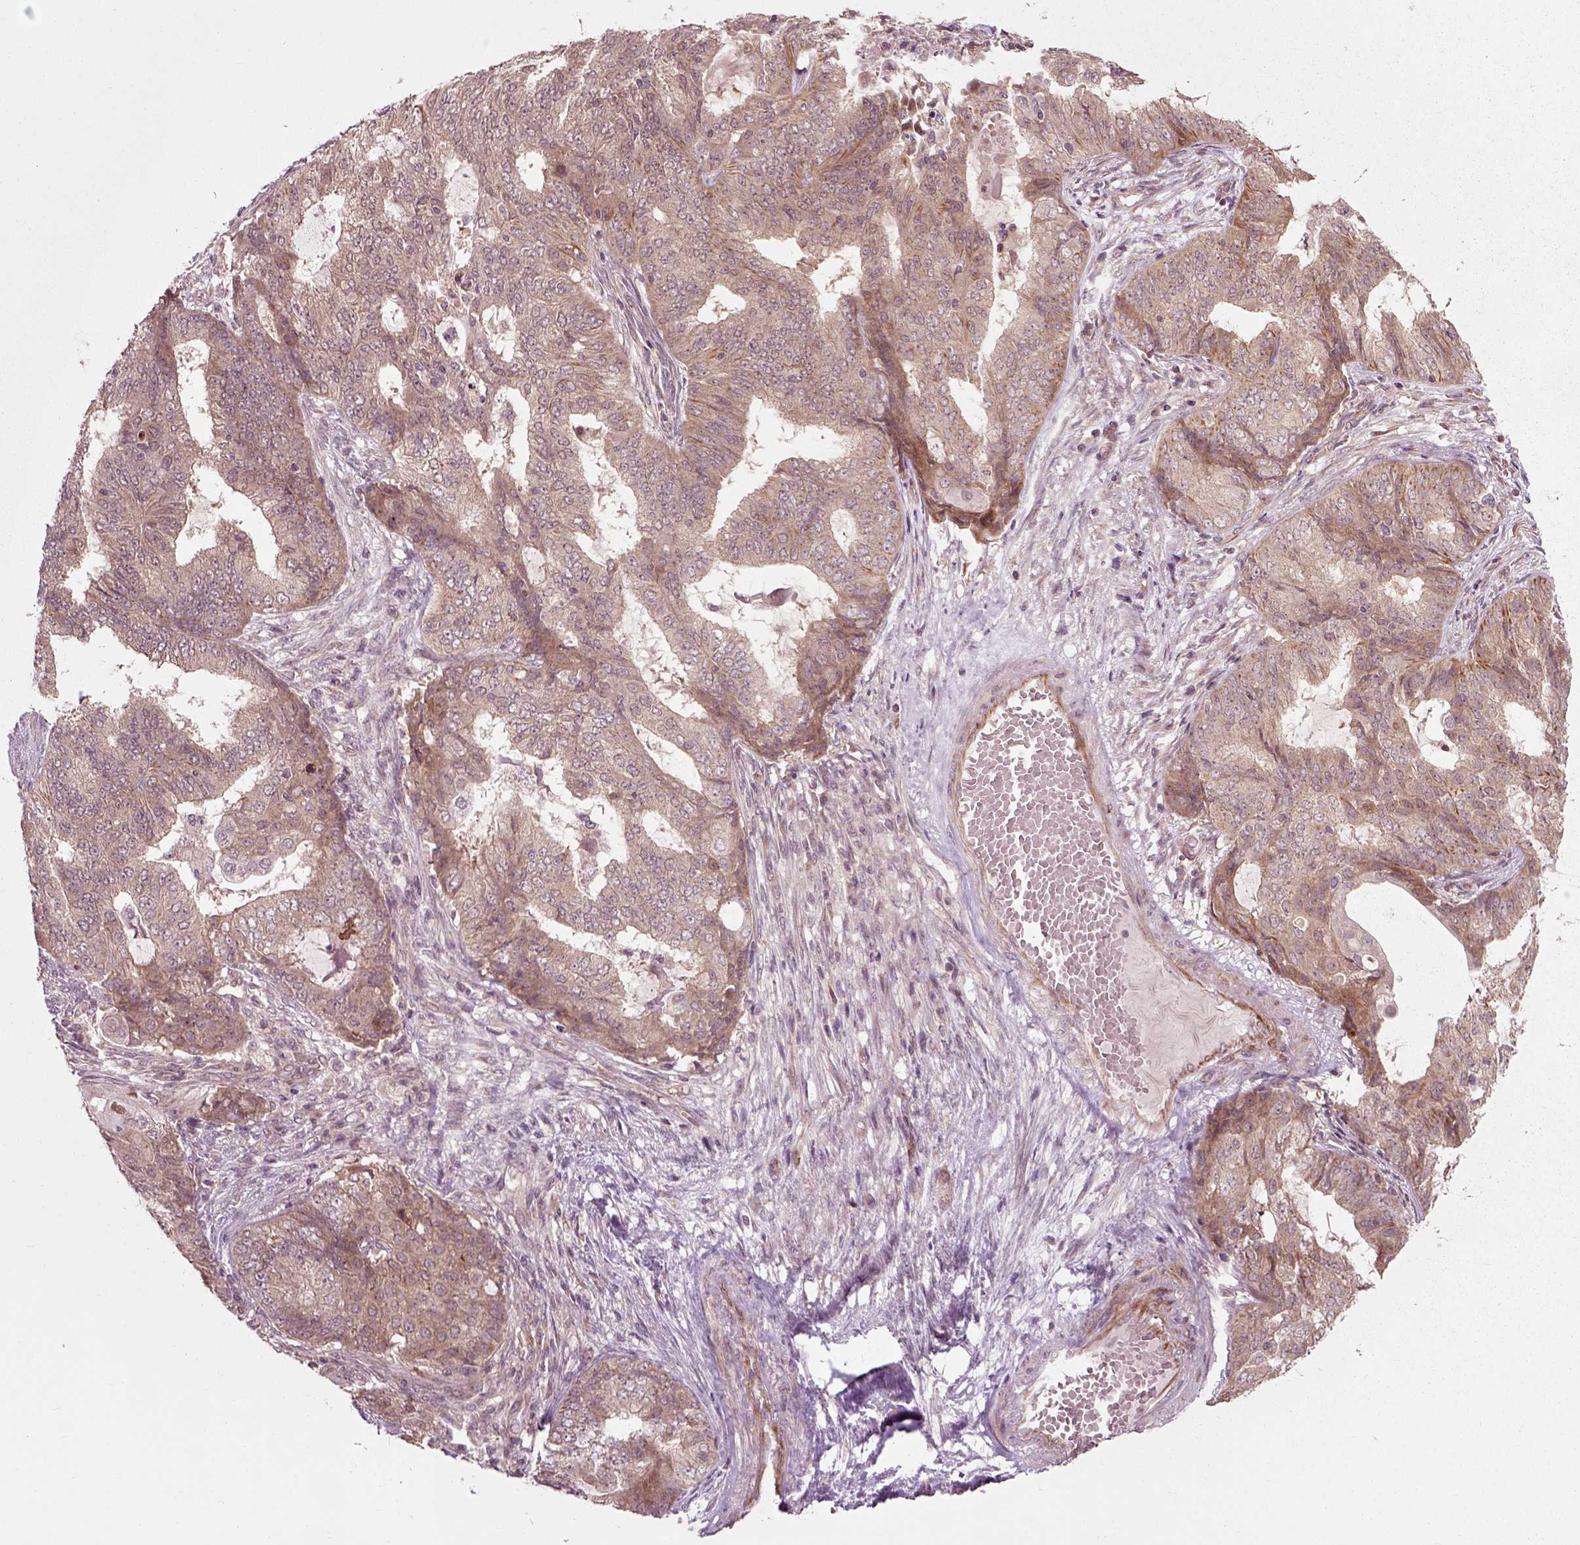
{"staining": {"intensity": "weak", "quantity": ">75%", "location": "cytoplasmic/membranous"}, "tissue": "endometrial cancer", "cell_type": "Tumor cells", "image_type": "cancer", "snomed": [{"axis": "morphology", "description": "Adenocarcinoma, NOS"}, {"axis": "topography", "description": "Endometrium"}], "caption": "DAB immunohistochemical staining of adenocarcinoma (endometrial) reveals weak cytoplasmic/membranous protein staining in about >75% of tumor cells. (DAB (3,3'-diaminobenzidine) IHC with brightfield microscopy, high magnification).", "gene": "PLCD3", "patient": {"sex": "female", "age": 62}}